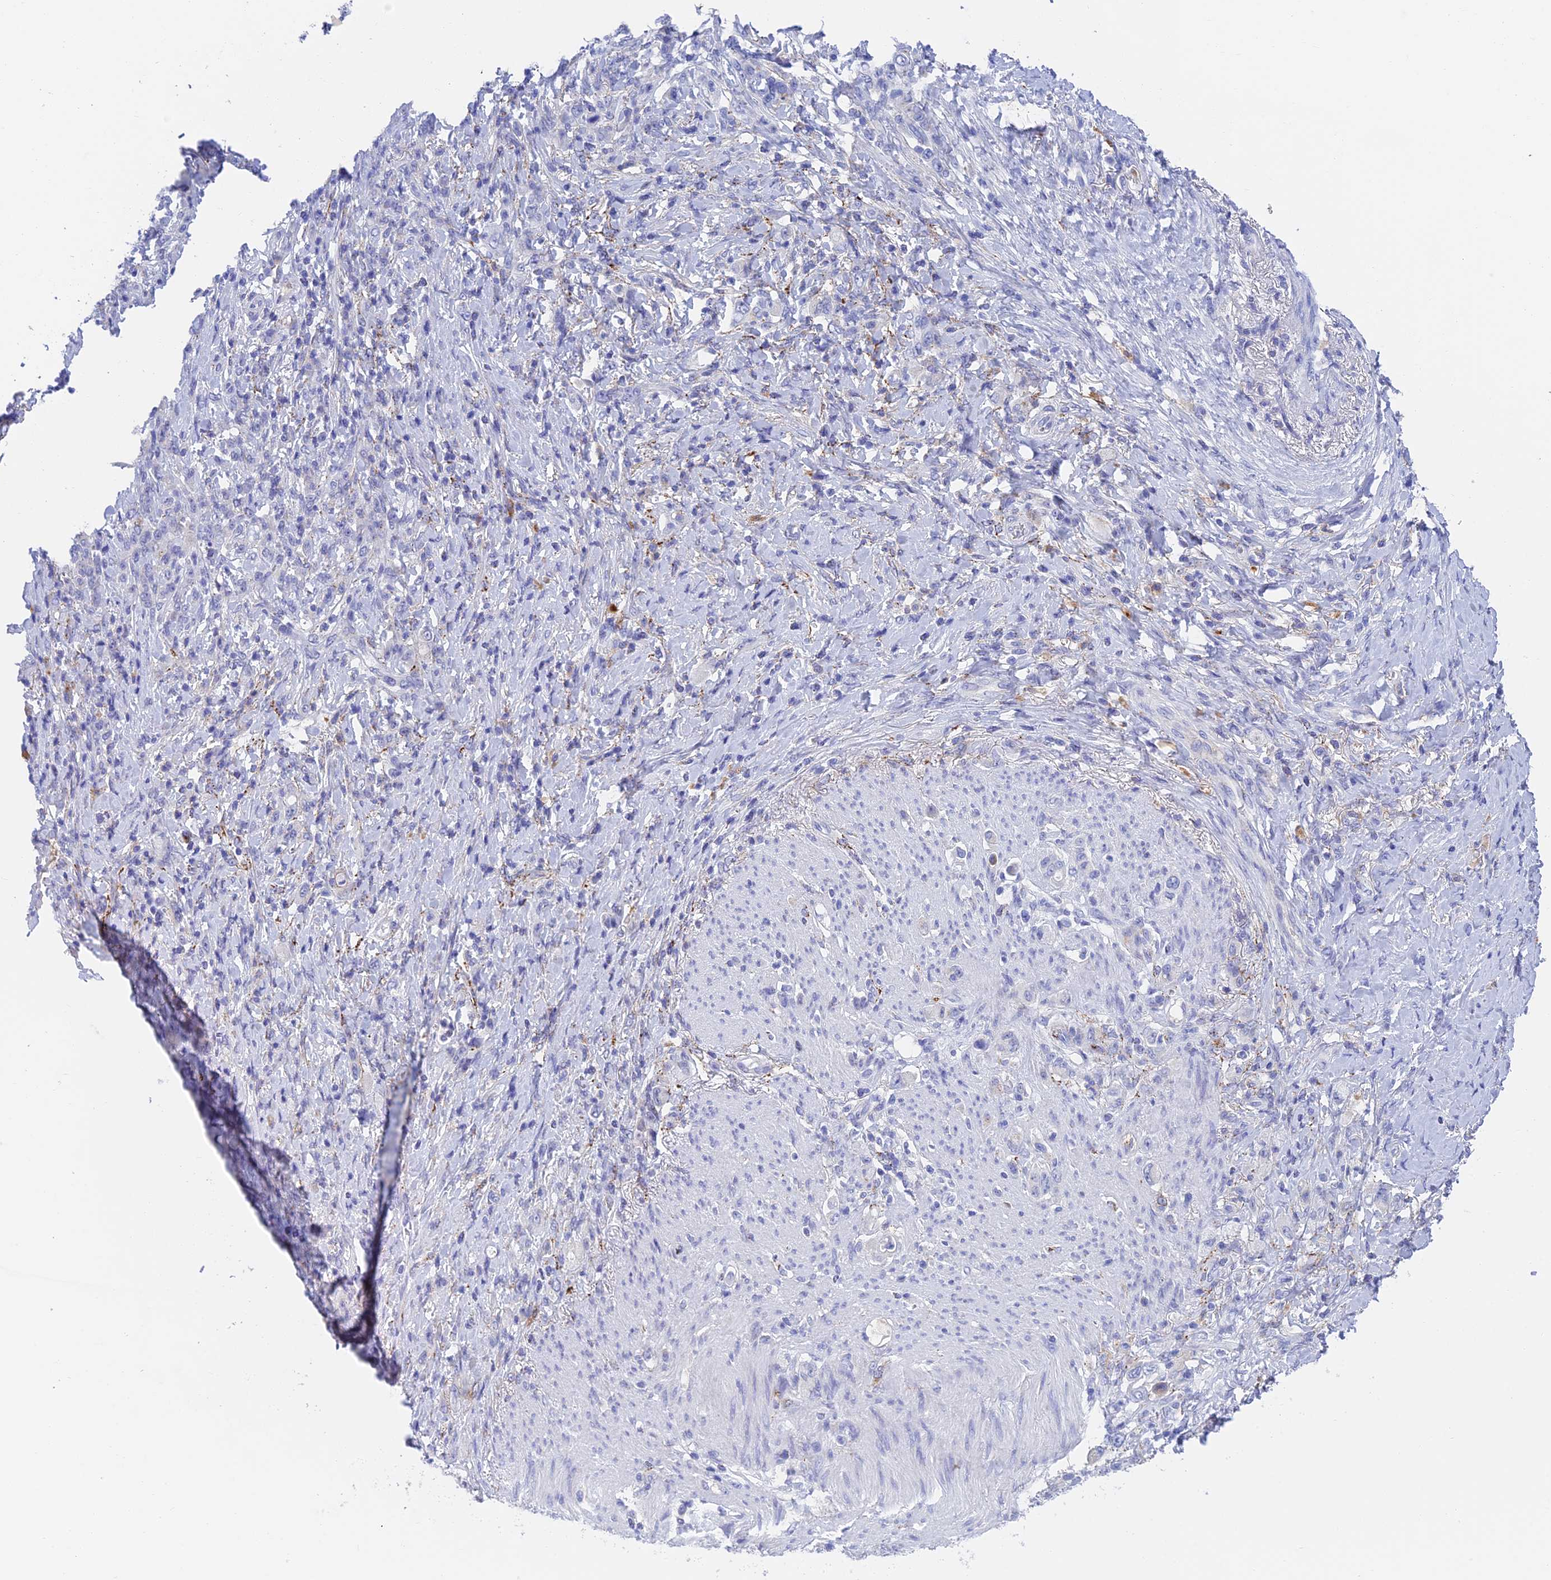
{"staining": {"intensity": "negative", "quantity": "none", "location": "none"}, "tissue": "stomach cancer", "cell_type": "Tumor cells", "image_type": "cancer", "snomed": [{"axis": "morphology", "description": "Normal tissue, NOS"}, {"axis": "morphology", "description": "Adenocarcinoma, NOS"}, {"axis": "topography", "description": "Stomach"}], "caption": "DAB immunohistochemical staining of human stomach cancer (adenocarcinoma) reveals no significant staining in tumor cells. (Brightfield microscopy of DAB IHC at high magnification).", "gene": "ADAMTS13", "patient": {"sex": "female", "age": 79}}